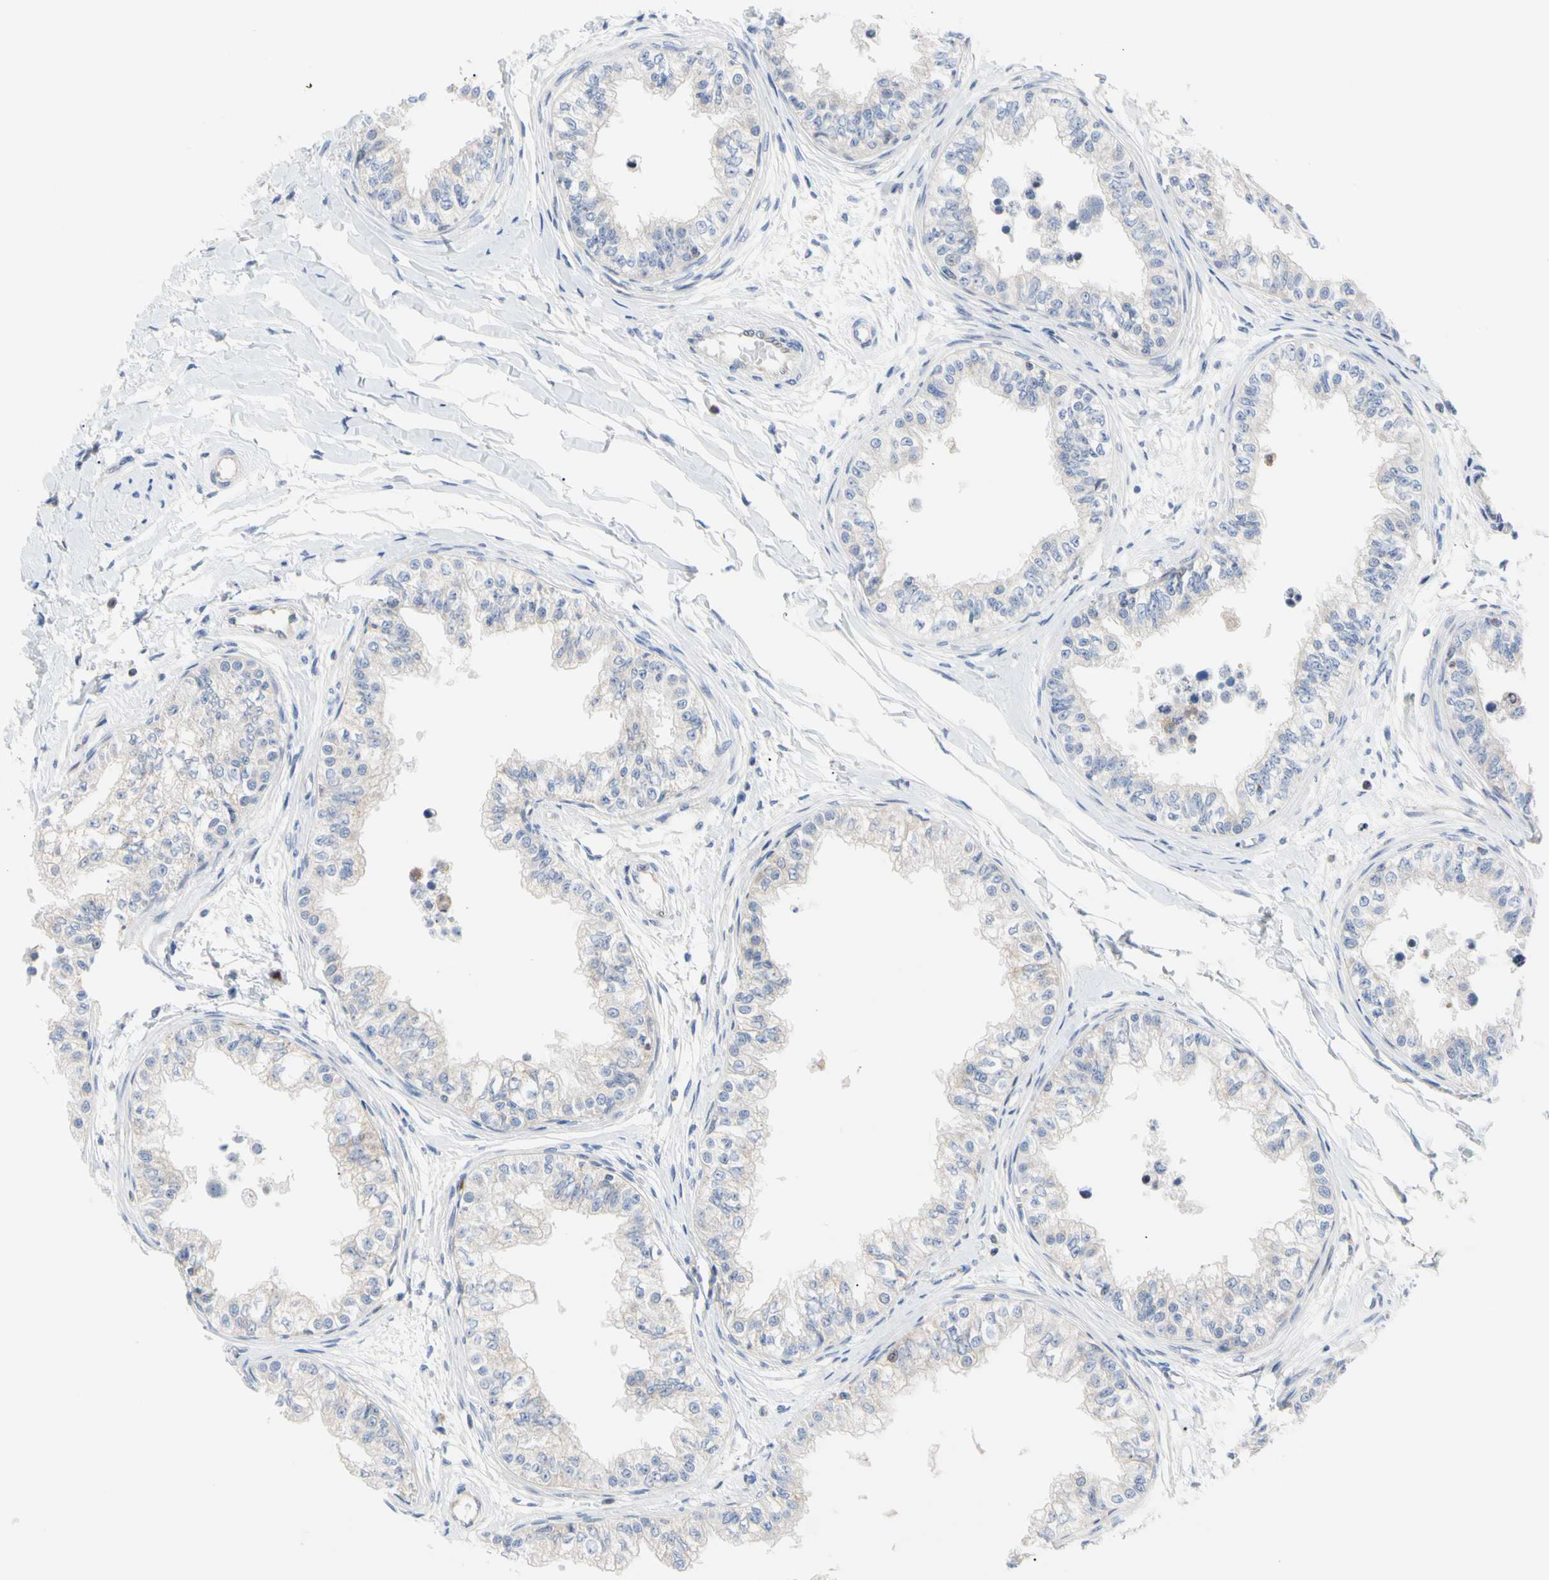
{"staining": {"intensity": "weak", "quantity": "25%-75%", "location": "cytoplasmic/membranous"}, "tissue": "epididymis", "cell_type": "Glandular cells", "image_type": "normal", "snomed": [{"axis": "morphology", "description": "Normal tissue, NOS"}, {"axis": "morphology", "description": "Adenocarcinoma, metastatic, NOS"}, {"axis": "topography", "description": "Testis"}, {"axis": "topography", "description": "Epididymis"}], "caption": "This is an image of immunohistochemistry (IHC) staining of normal epididymis, which shows weak positivity in the cytoplasmic/membranous of glandular cells.", "gene": "MCL1", "patient": {"sex": "male", "age": 26}}